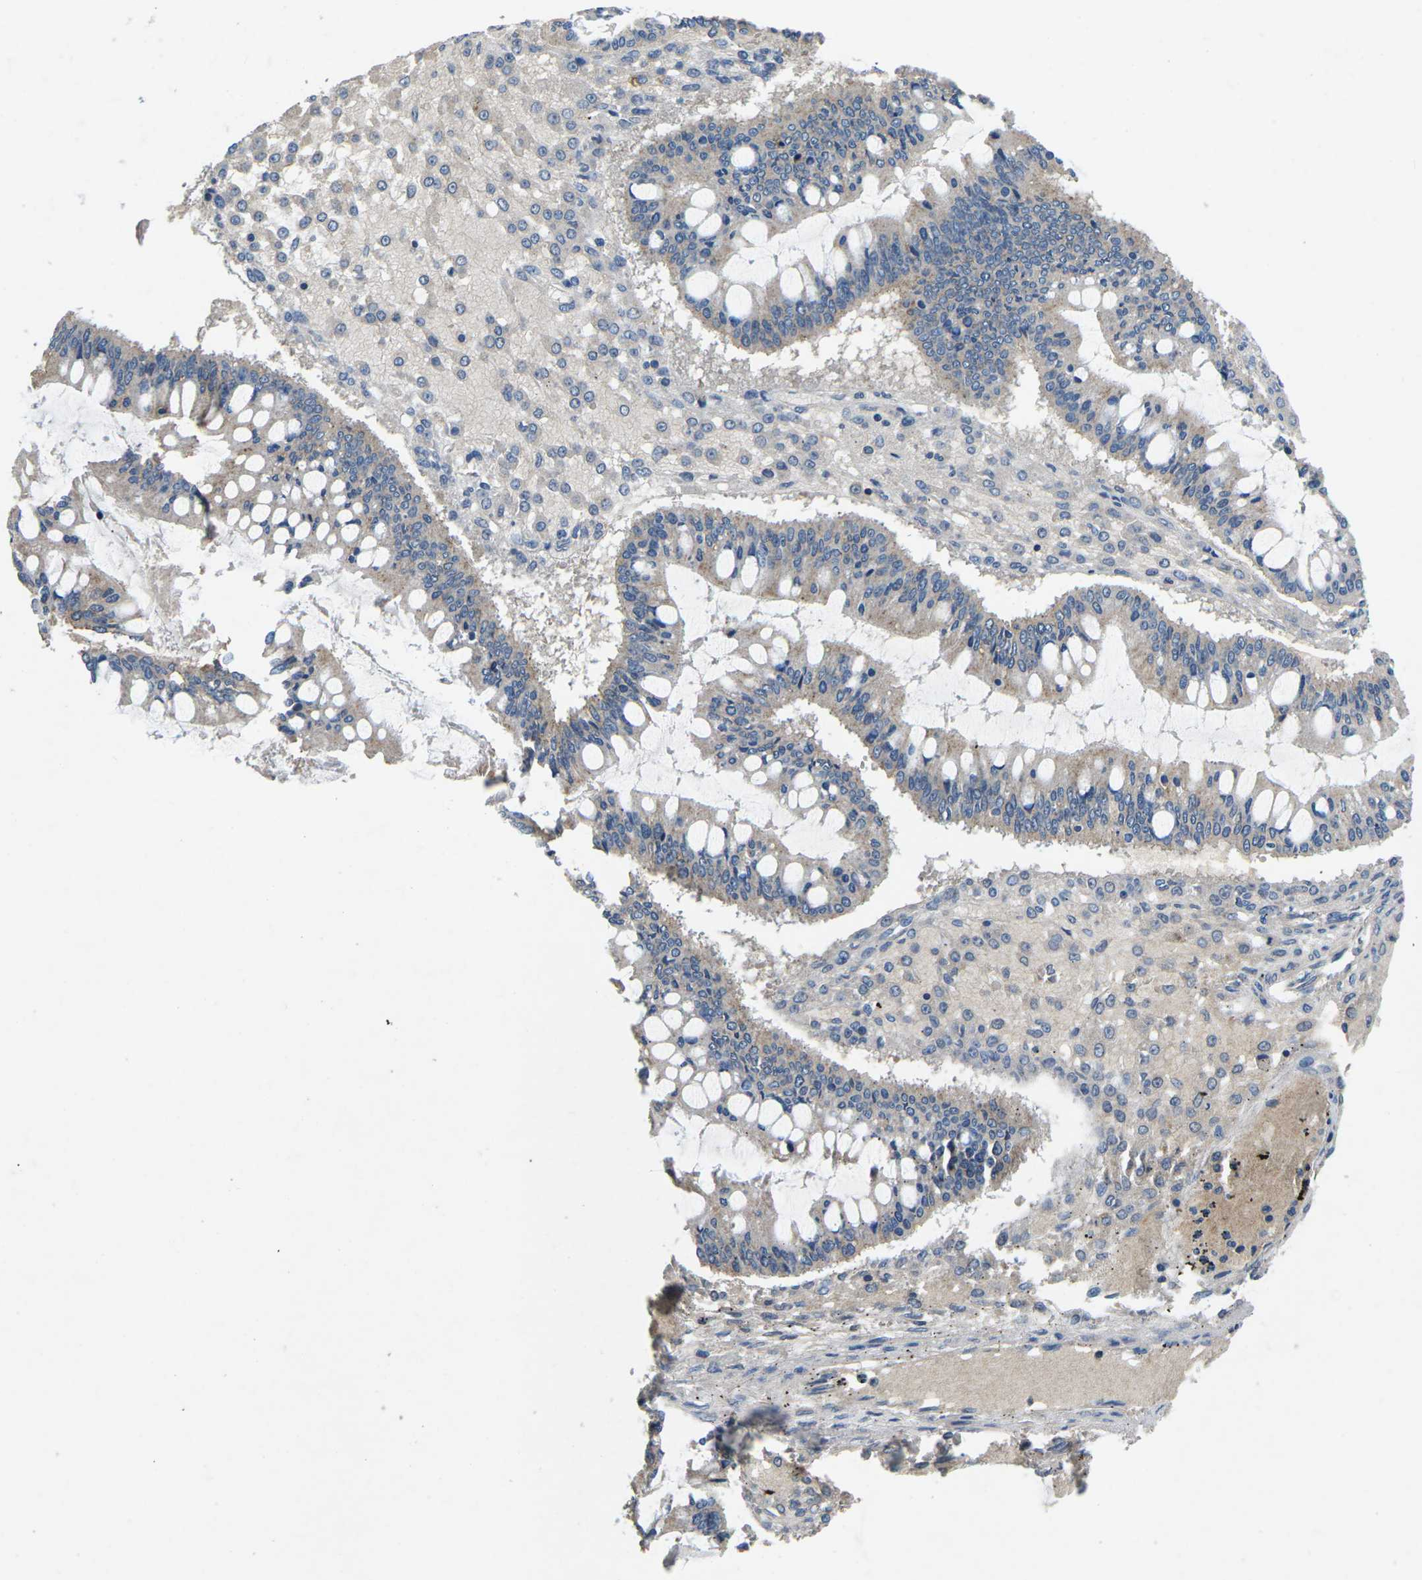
{"staining": {"intensity": "weak", "quantity": "25%-75%", "location": "cytoplasmic/membranous"}, "tissue": "ovarian cancer", "cell_type": "Tumor cells", "image_type": "cancer", "snomed": [{"axis": "morphology", "description": "Cystadenocarcinoma, mucinous, NOS"}, {"axis": "topography", "description": "Ovary"}], "caption": "Ovarian cancer stained with DAB (3,3'-diaminobenzidine) immunohistochemistry displays low levels of weak cytoplasmic/membranous expression in approximately 25%-75% of tumor cells.", "gene": "PDCD6IP", "patient": {"sex": "female", "age": 73}}